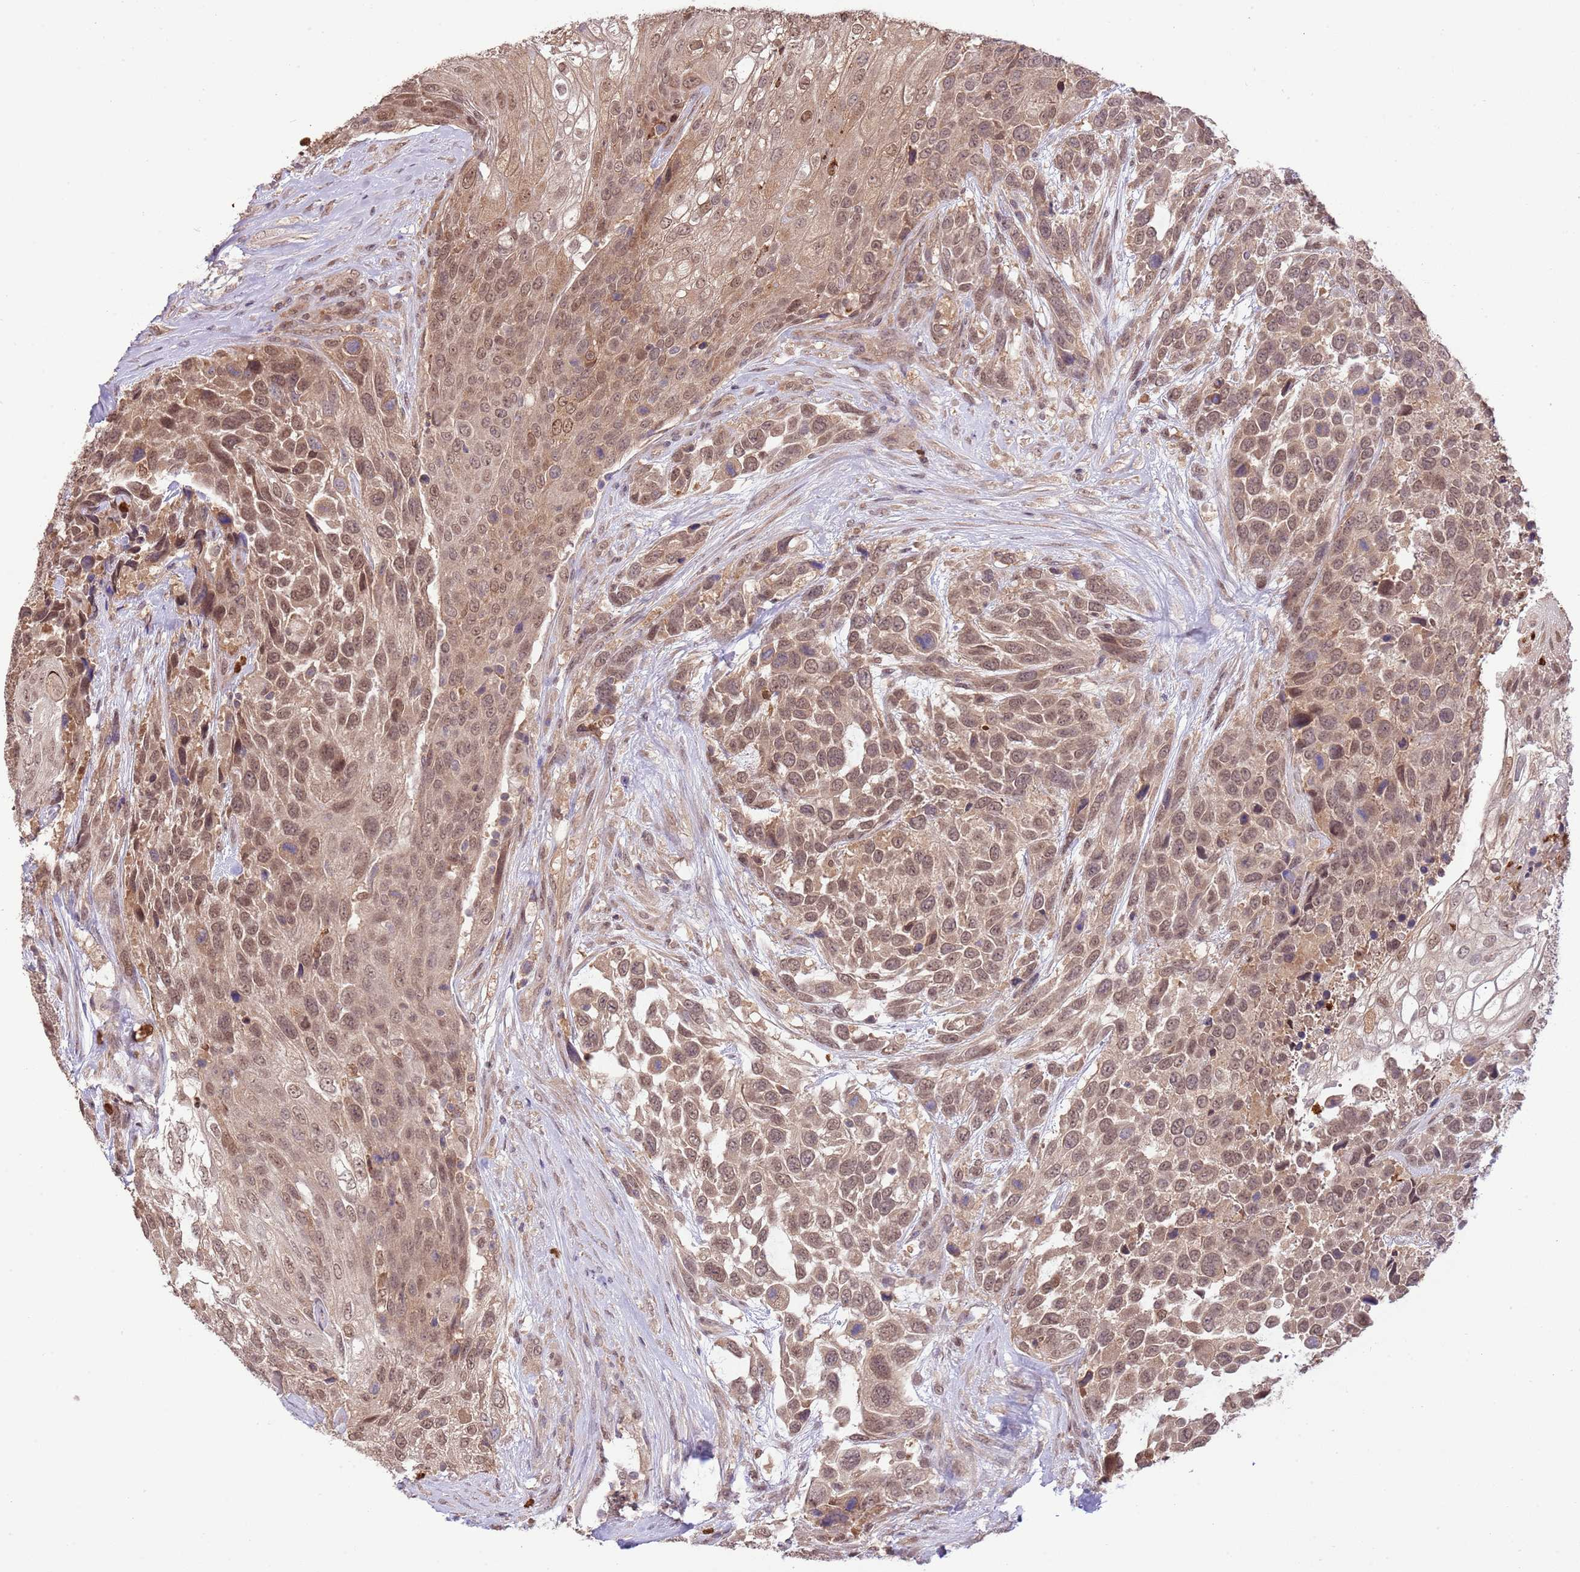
{"staining": {"intensity": "moderate", "quantity": ">75%", "location": "cytoplasmic/membranous,nuclear"}, "tissue": "urothelial cancer", "cell_type": "Tumor cells", "image_type": "cancer", "snomed": [{"axis": "morphology", "description": "Urothelial carcinoma, High grade"}, {"axis": "topography", "description": "Urinary bladder"}], "caption": "IHC of high-grade urothelial carcinoma exhibits medium levels of moderate cytoplasmic/membranous and nuclear positivity in about >75% of tumor cells. Using DAB (3,3'-diaminobenzidine) (brown) and hematoxylin (blue) stains, captured at high magnification using brightfield microscopy.", "gene": "AMIGO1", "patient": {"sex": "female", "age": 70}}